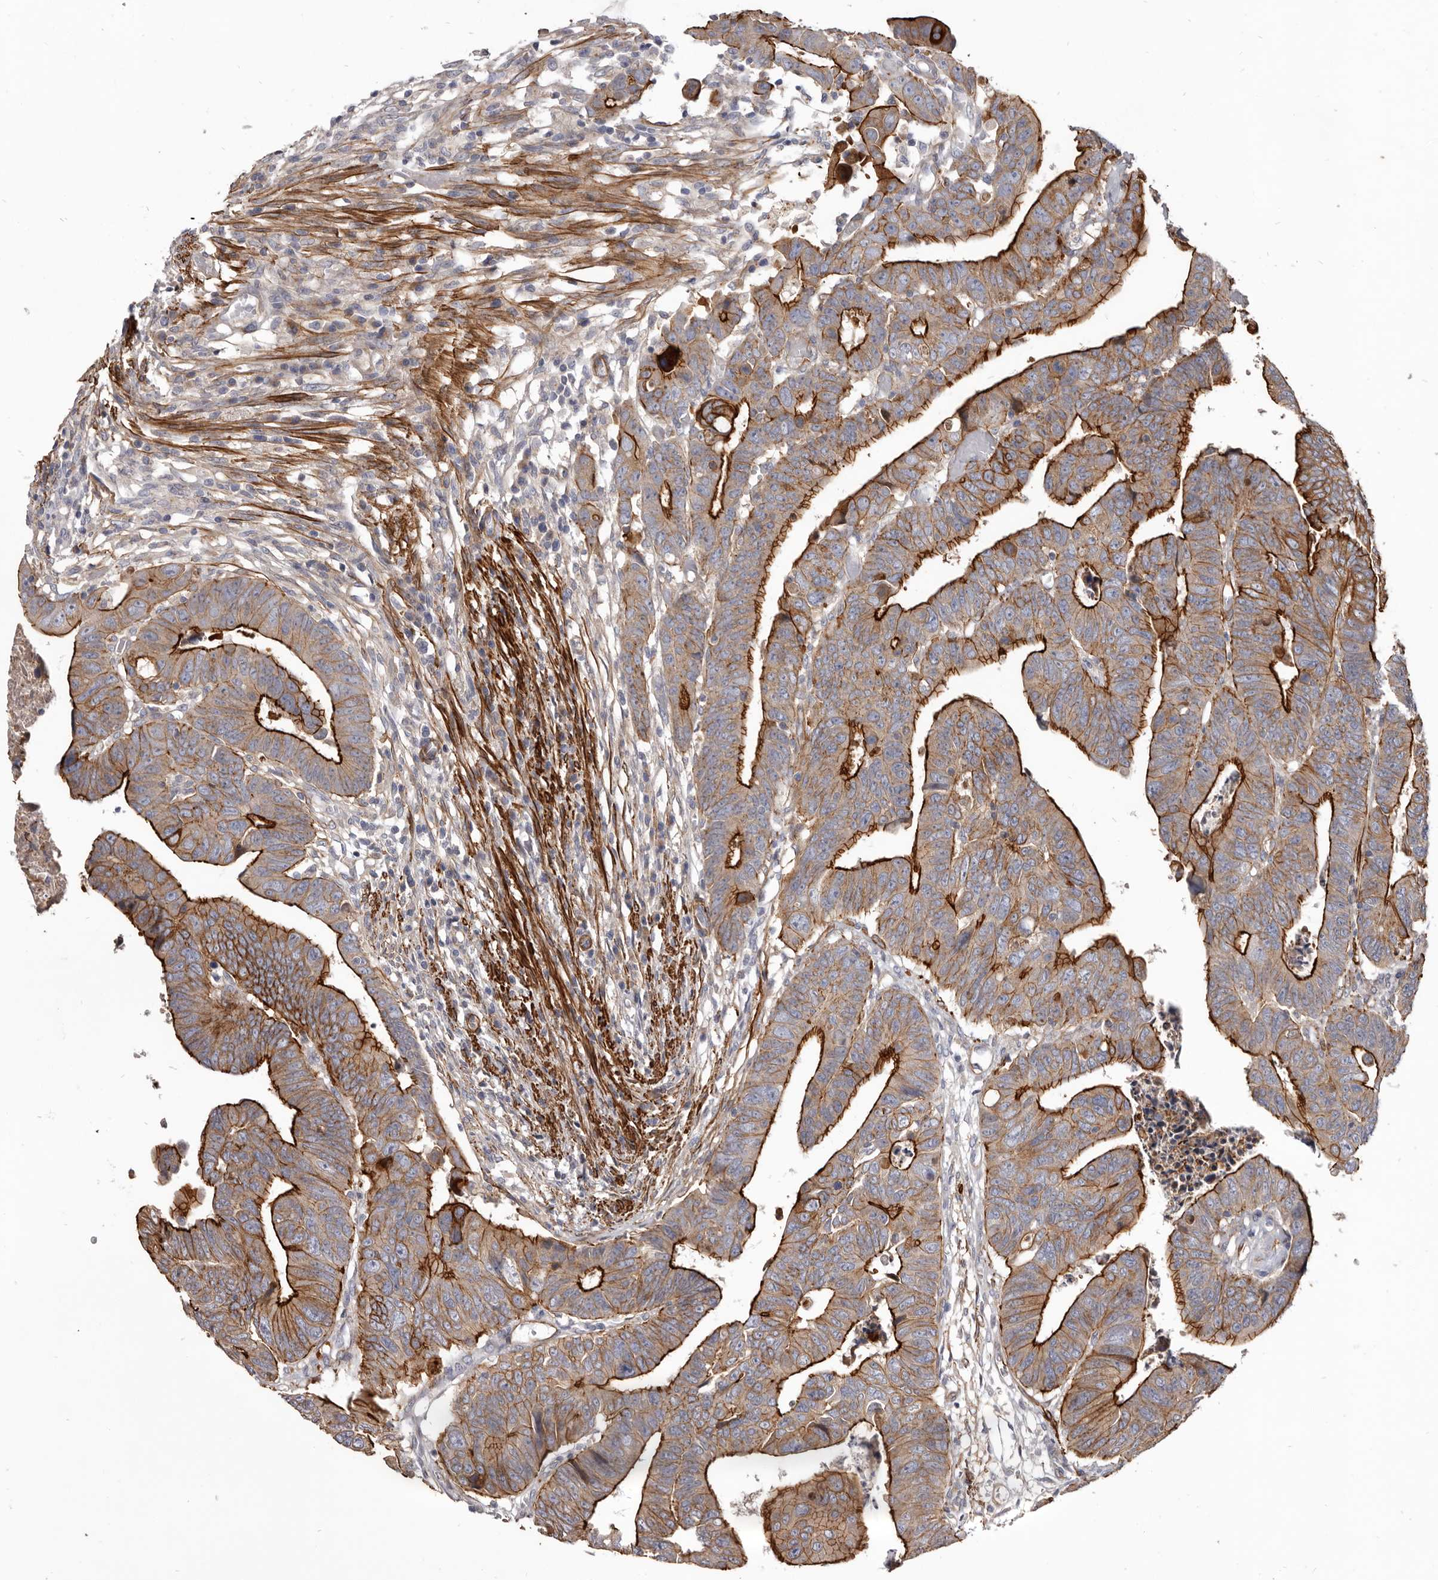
{"staining": {"intensity": "strong", "quantity": ">75%", "location": "cytoplasmic/membranous"}, "tissue": "colorectal cancer", "cell_type": "Tumor cells", "image_type": "cancer", "snomed": [{"axis": "morphology", "description": "Adenocarcinoma, NOS"}, {"axis": "topography", "description": "Rectum"}], "caption": "This image demonstrates immunohistochemistry staining of colorectal cancer (adenocarcinoma), with high strong cytoplasmic/membranous positivity in about >75% of tumor cells.", "gene": "CGN", "patient": {"sex": "female", "age": 65}}